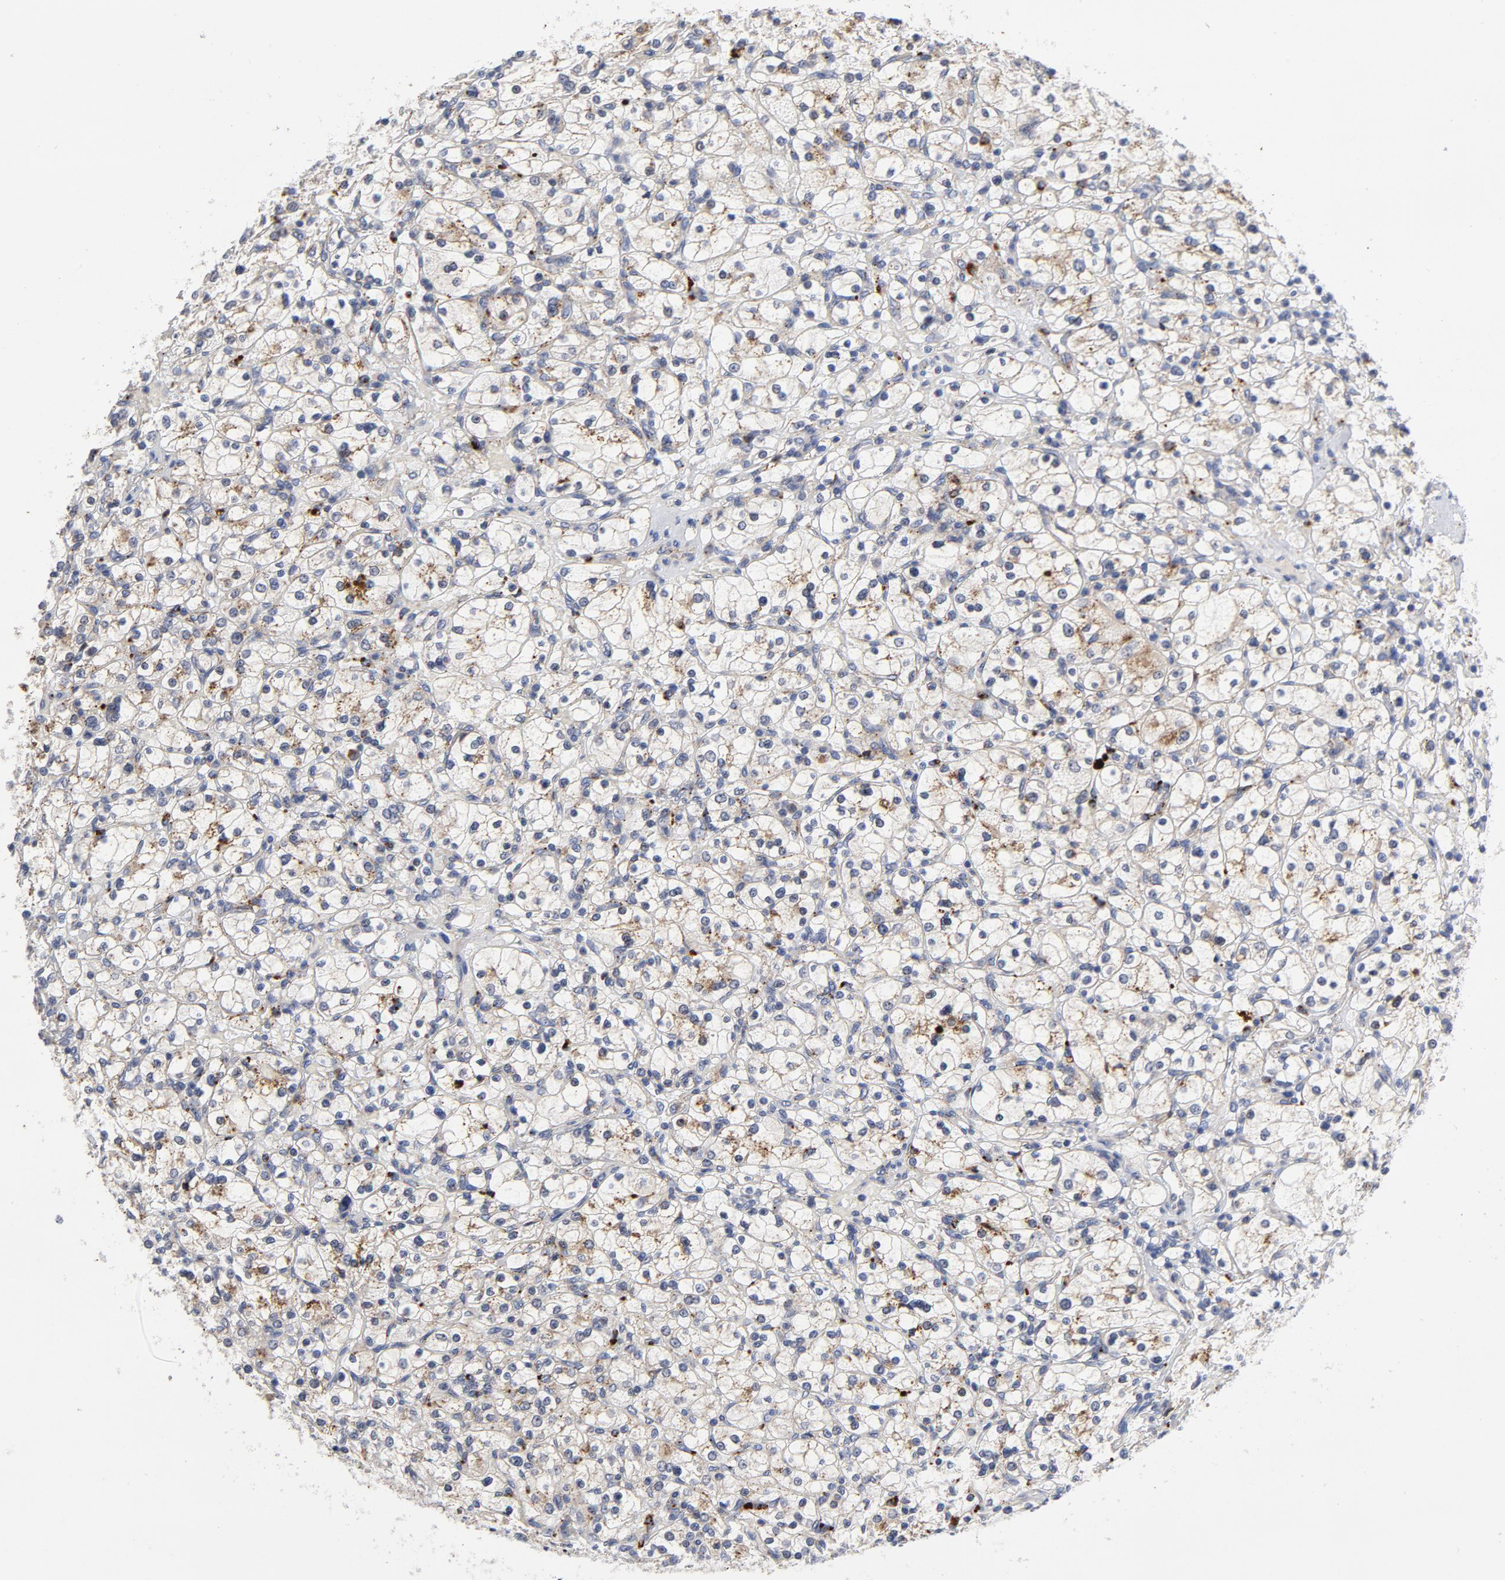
{"staining": {"intensity": "moderate", "quantity": "<25%", "location": "cytoplasmic/membranous"}, "tissue": "renal cancer", "cell_type": "Tumor cells", "image_type": "cancer", "snomed": [{"axis": "morphology", "description": "Adenocarcinoma, NOS"}, {"axis": "topography", "description": "Kidney"}], "caption": "DAB (3,3'-diaminobenzidine) immunohistochemical staining of human renal cancer (adenocarcinoma) demonstrates moderate cytoplasmic/membranous protein staining in approximately <25% of tumor cells.", "gene": "AKT2", "patient": {"sex": "female", "age": 83}}